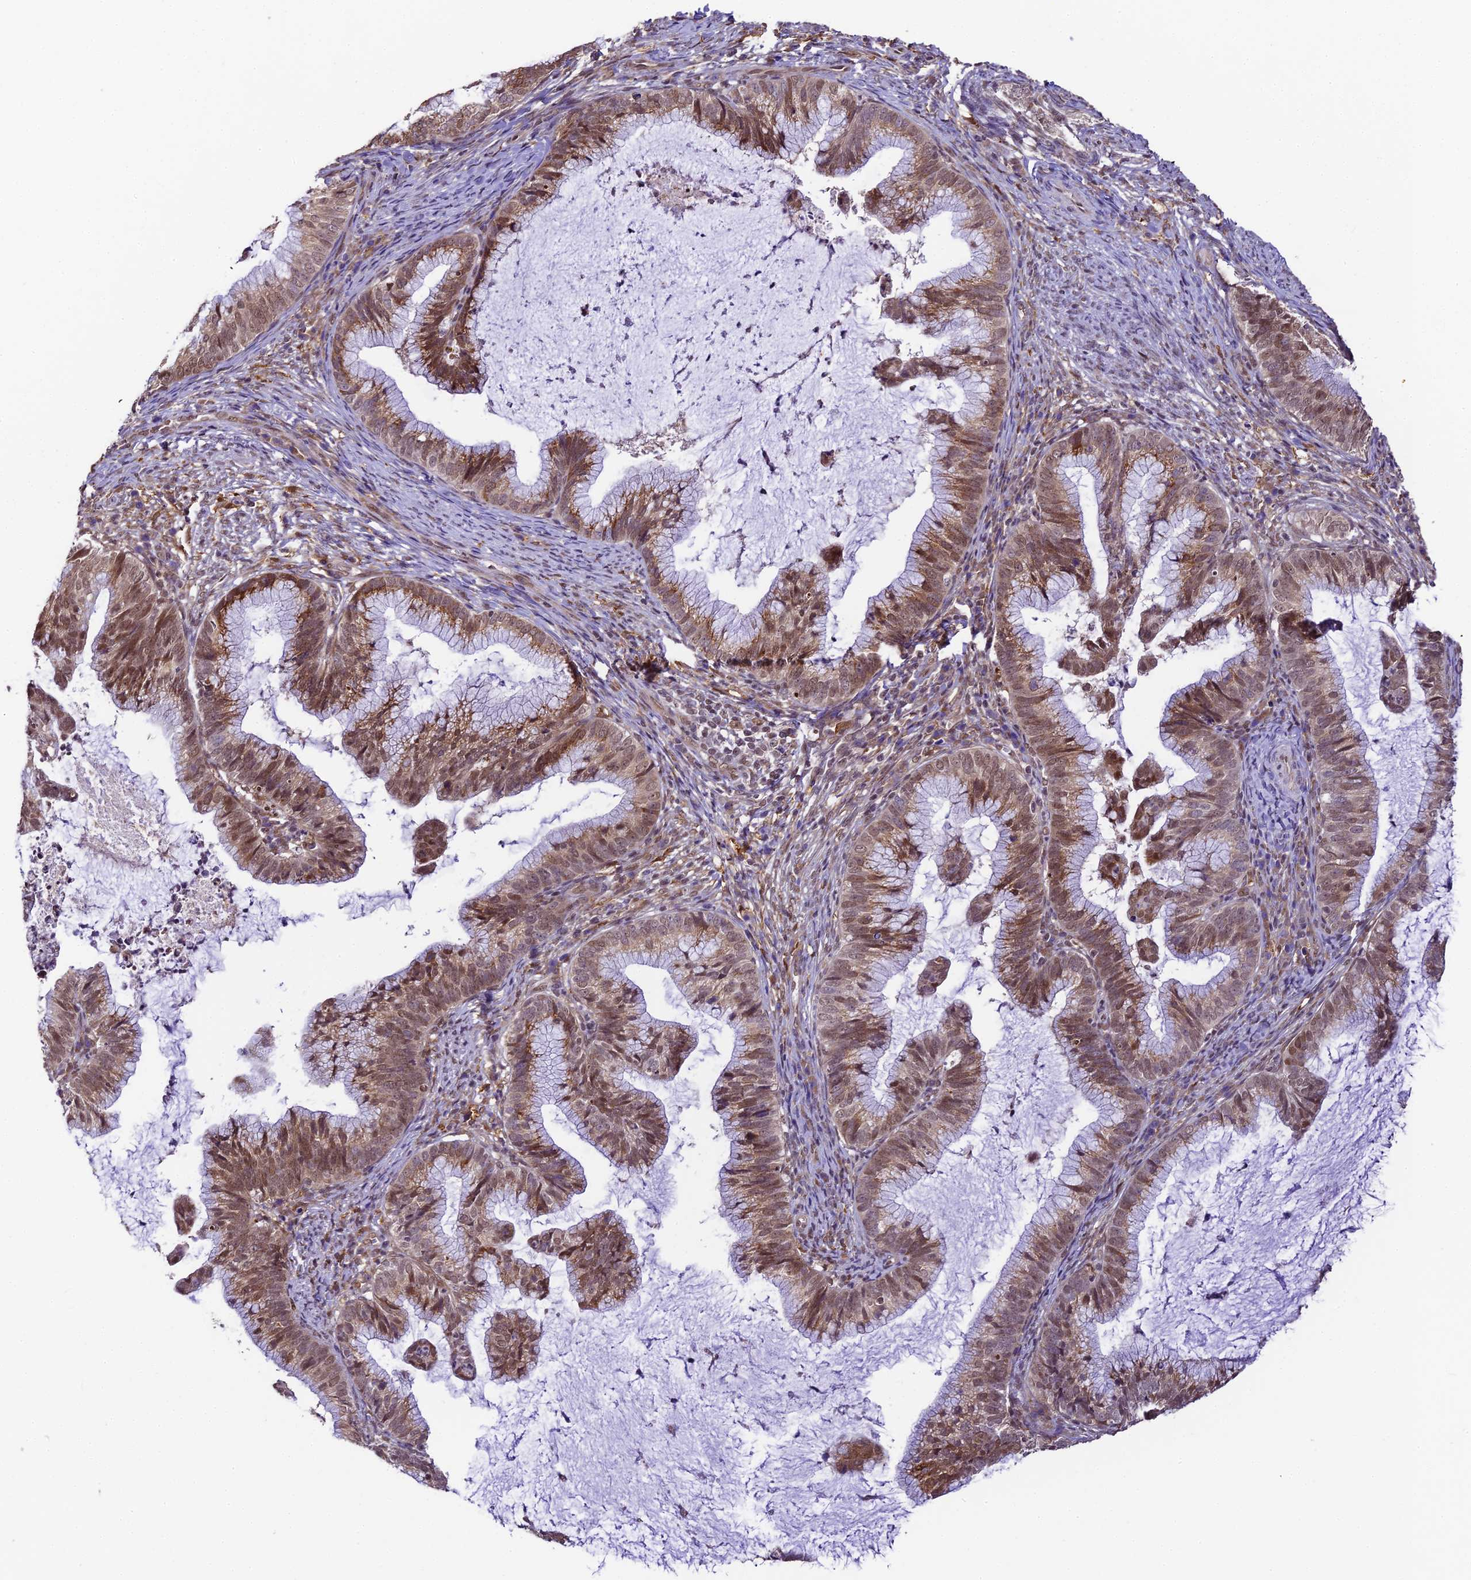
{"staining": {"intensity": "moderate", "quantity": "25%-75%", "location": "cytoplasmic/membranous,nuclear"}, "tissue": "cervical cancer", "cell_type": "Tumor cells", "image_type": "cancer", "snomed": [{"axis": "morphology", "description": "Adenocarcinoma, NOS"}, {"axis": "topography", "description": "Cervix"}], "caption": "A histopathology image showing moderate cytoplasmic/membranous and nuclear expression in about 25%-75% of tumor cells in cervical adenocarcinoma, as visualized by brown immunohistochemical staining.", "gene": "TRIM22", "patient": {"sex": "female", "age": 36}}